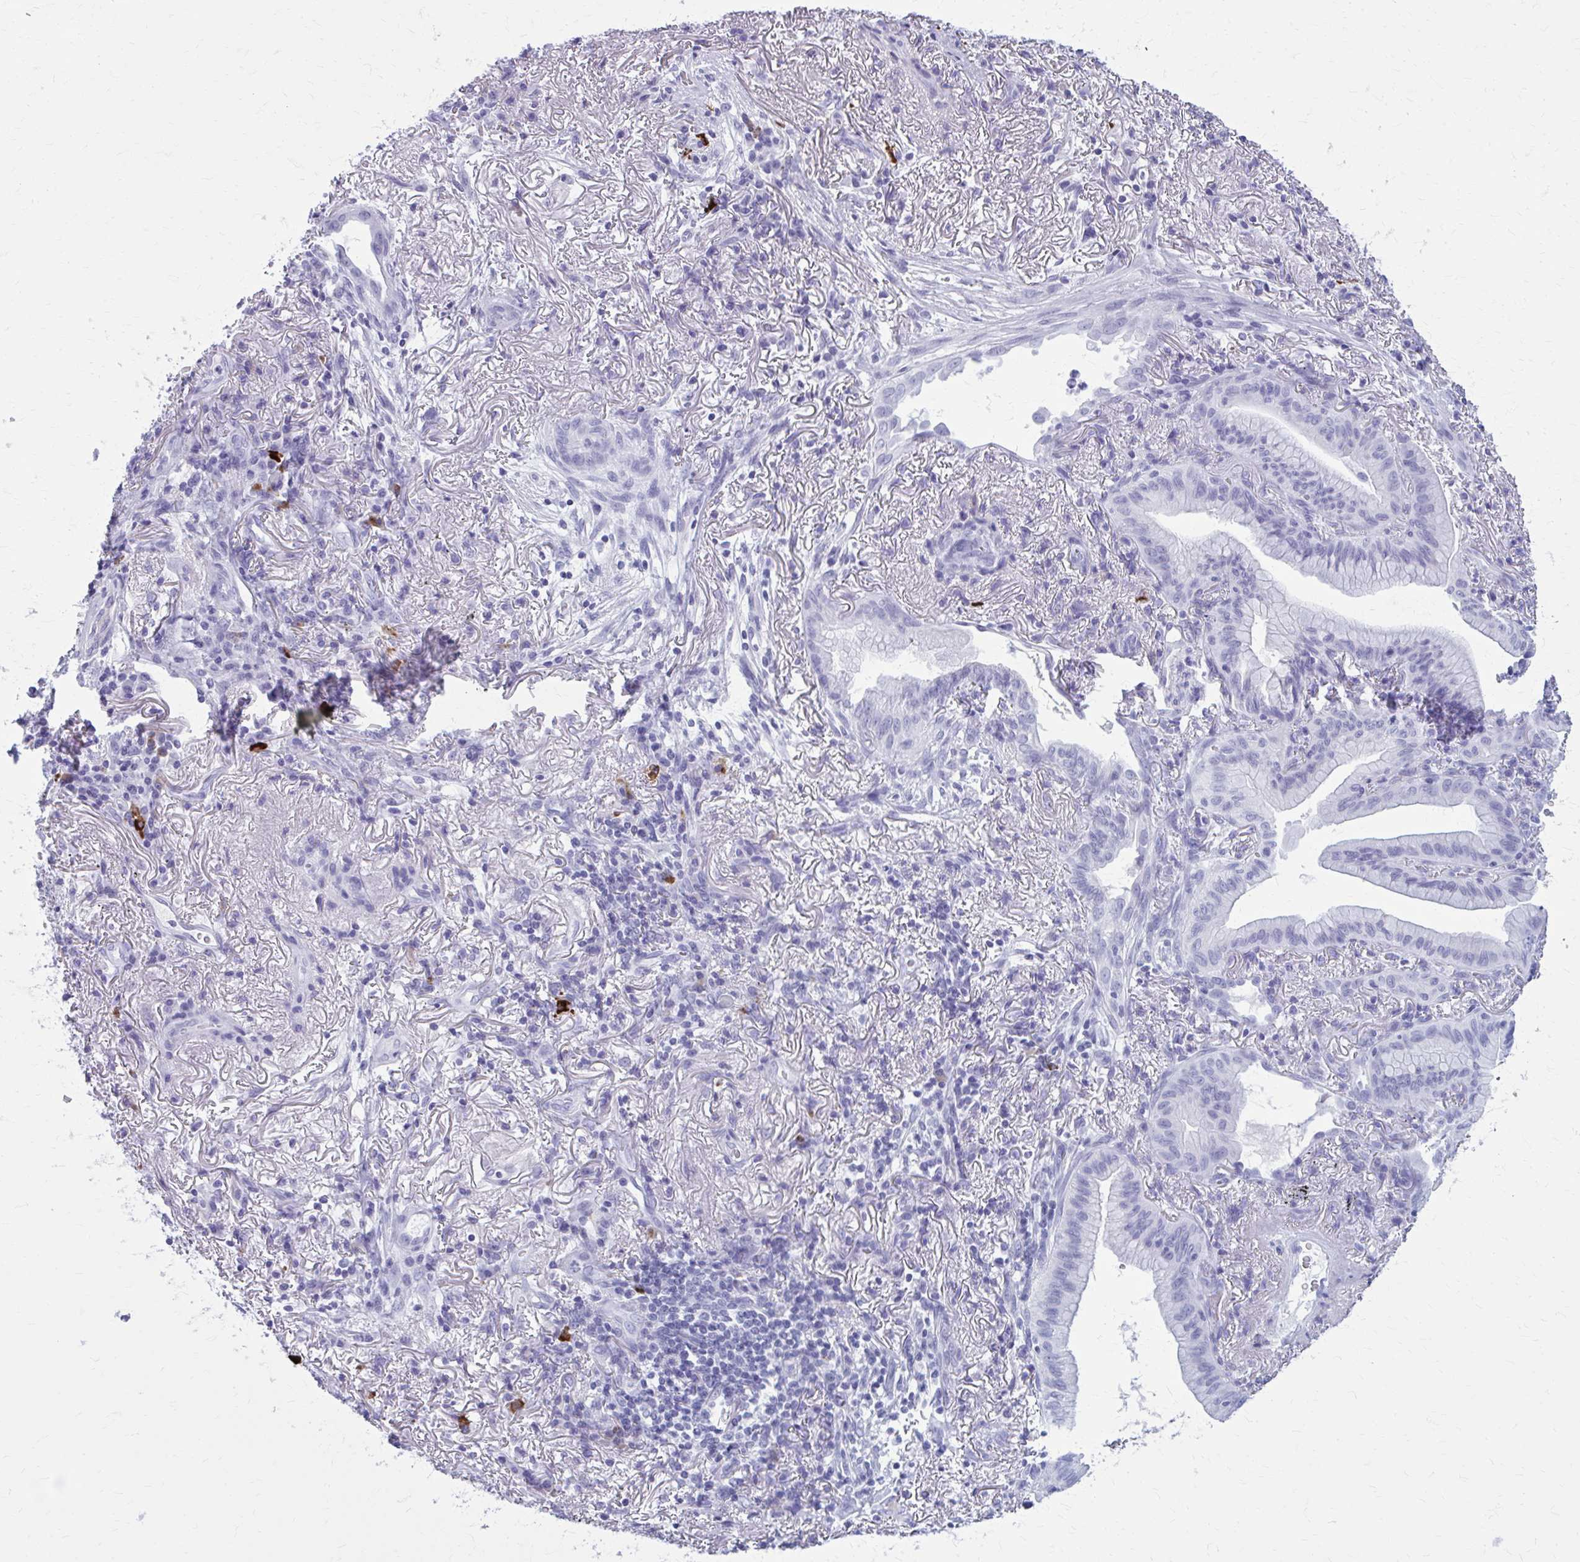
{"staining": {"intensity": "negative", "quantity": "none", "location": "none"}, "tissue": "lung cancer", "cell_type": "Tumor cells", "image_type": "cancer", "snomed": [{"axis": "morphology", "description": "Adenocarcinoma, NOS"}, {"axis": "topography", "description": "Lung"}], "caption": "This is an IHC image of human adenocarcinoma (lung). There is no staining in tumor cells.", "gene": "ZDHHC7", "patient": {"sex": "male", "age": 77}}